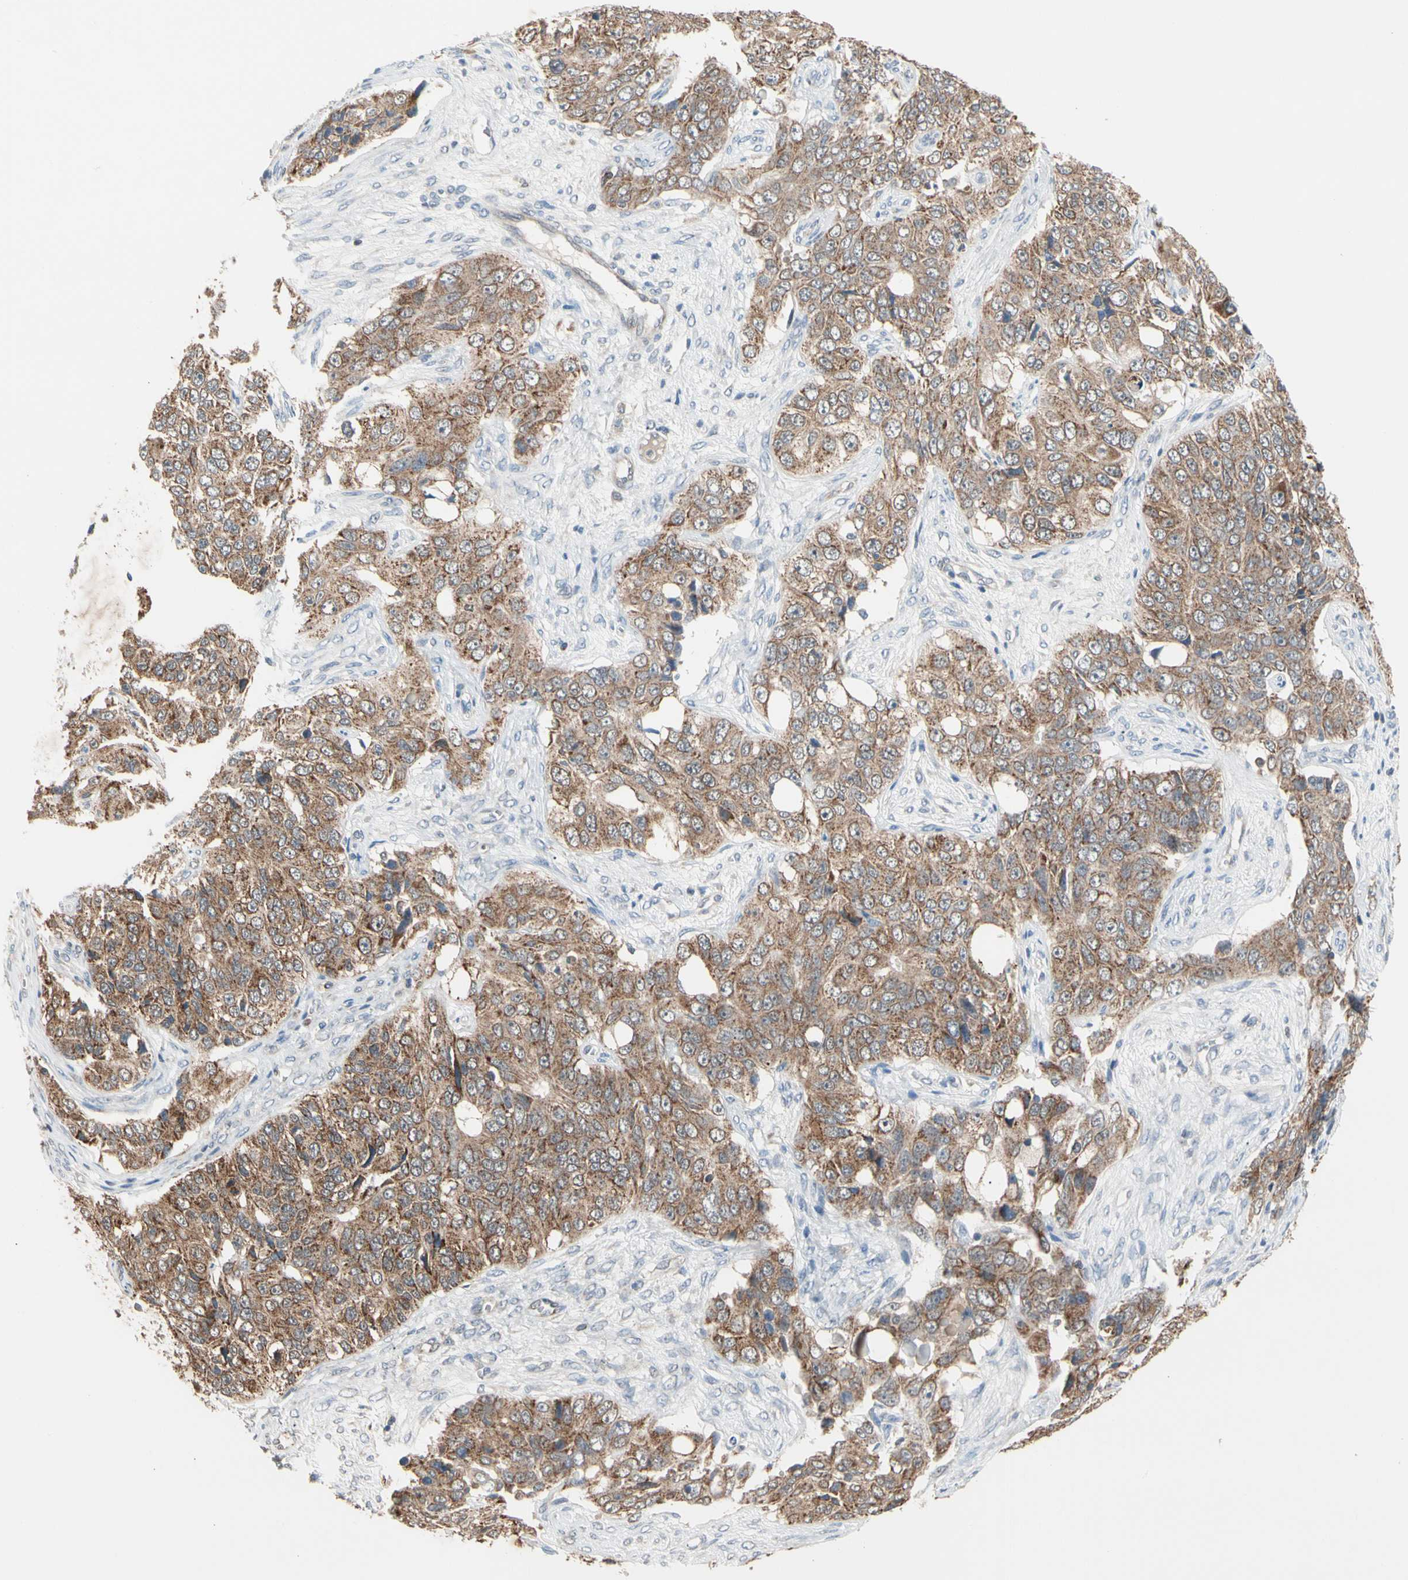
{"staining": {"intensity": "moderate", "quantity": ">75%", "location": "cytoplasmic/membranous"}, "tissue": "ovarian cancer", "cell_type": "Tumor cells", "image_type": "cancer", "snomed": [{"axis": "morphology", "description": "Carcinoma, endometroid"}, {"axis": "topography", "description": "Ovary"}], "caption": "About >75% of tumor cells in human endometroid carcinoma (ovarian) show moderate cytoplasmic/membranous protein expression as visualized by brown immunohistochemical staining.", "gene": "MTHFS", "patient": {"sex": "female", "age": 51}}